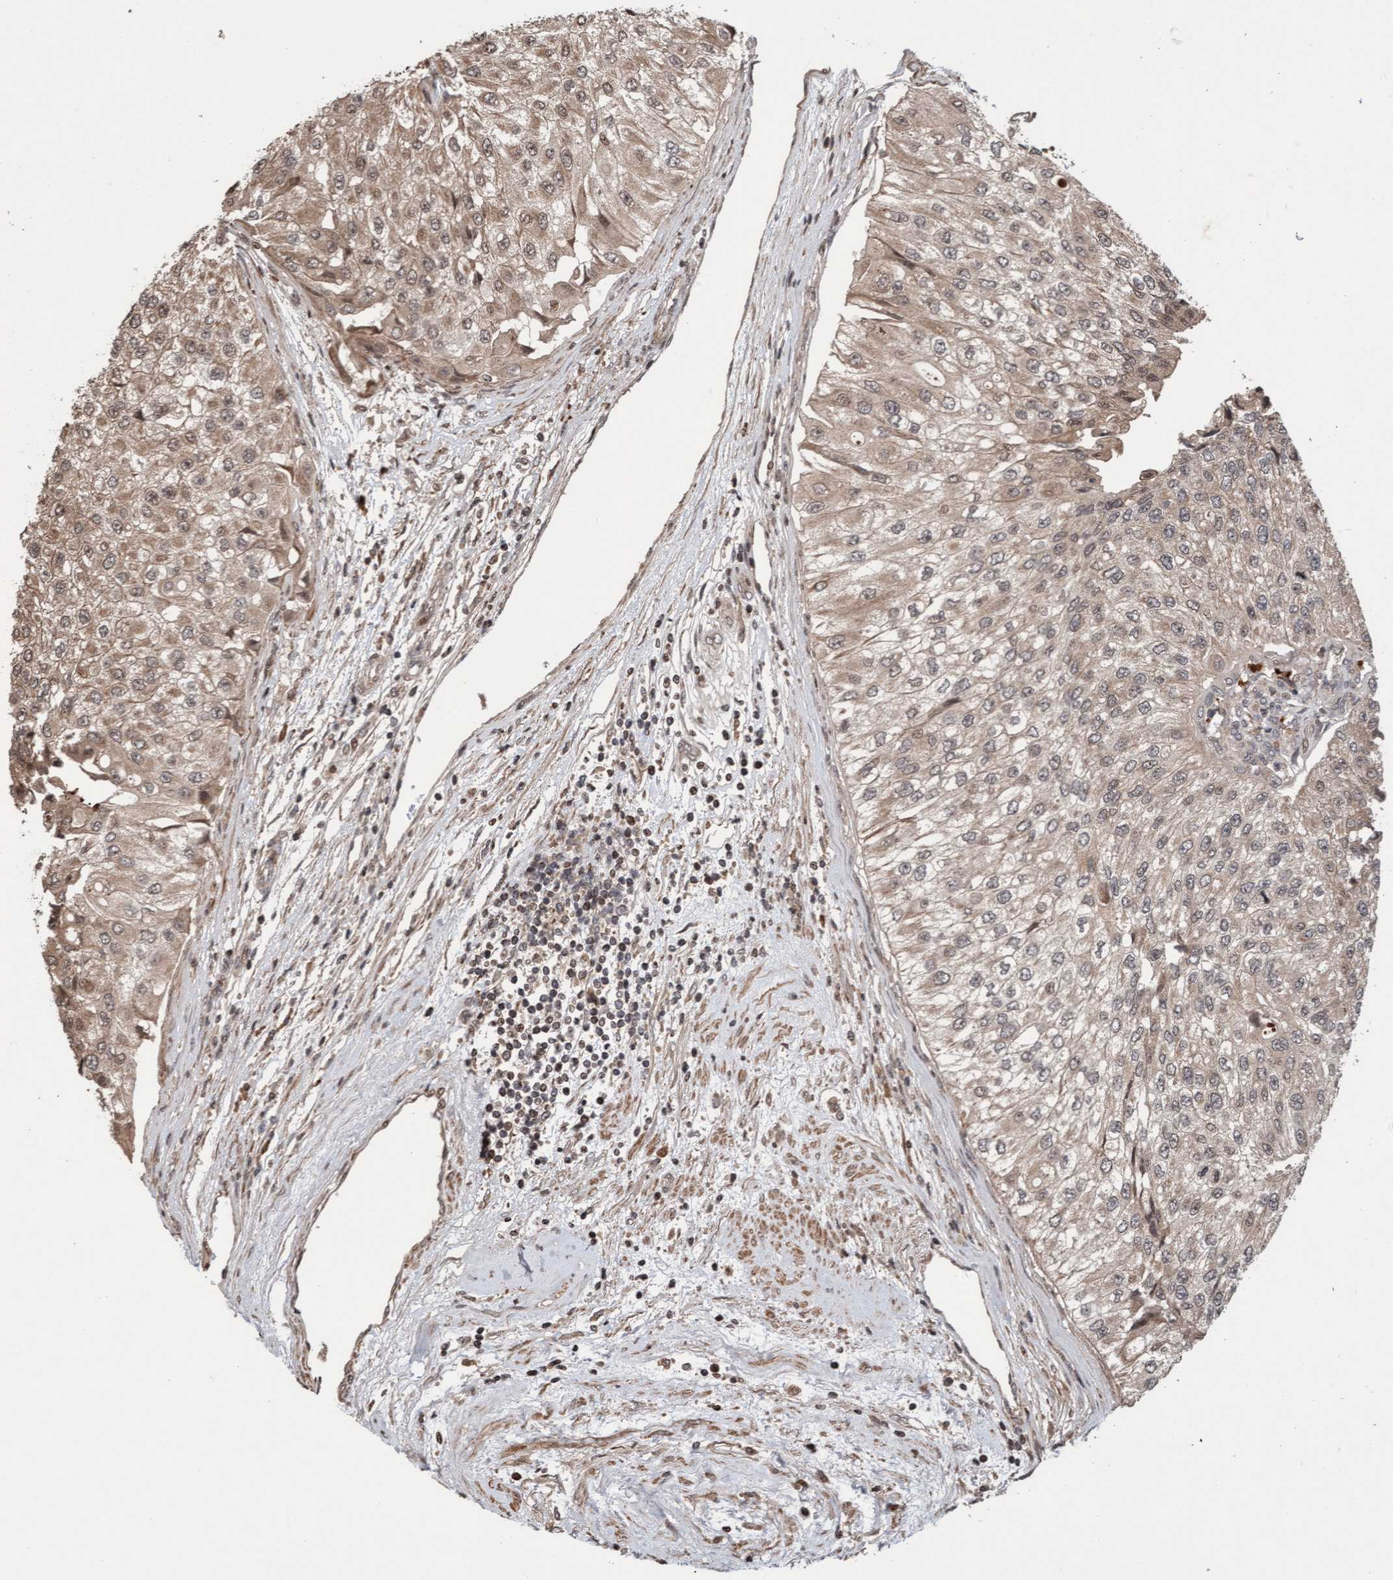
{"staining": {"intensity": "weak", "quantity": ">75%", "location": "cytoplasmic/membranous"}, "tissue": "urothelial cancer", "cell_type": "Tumor cells", "image_type": "cancer", "snomed": [{"axis": "morphology", "description": "Urothelial carcinoma, High grade"}, {"axis": "topography", "description": "Kidney"}, {"axis": "topography", "description": "Urinary bladder"}], "caption": "This is a histology image of IHC staining of urothelial cancer, which shows weak expression in the cytoplasmic/membranous of tumor cells.", "gene": "PECR", "patient": {"sex": "male", "age": 77}}